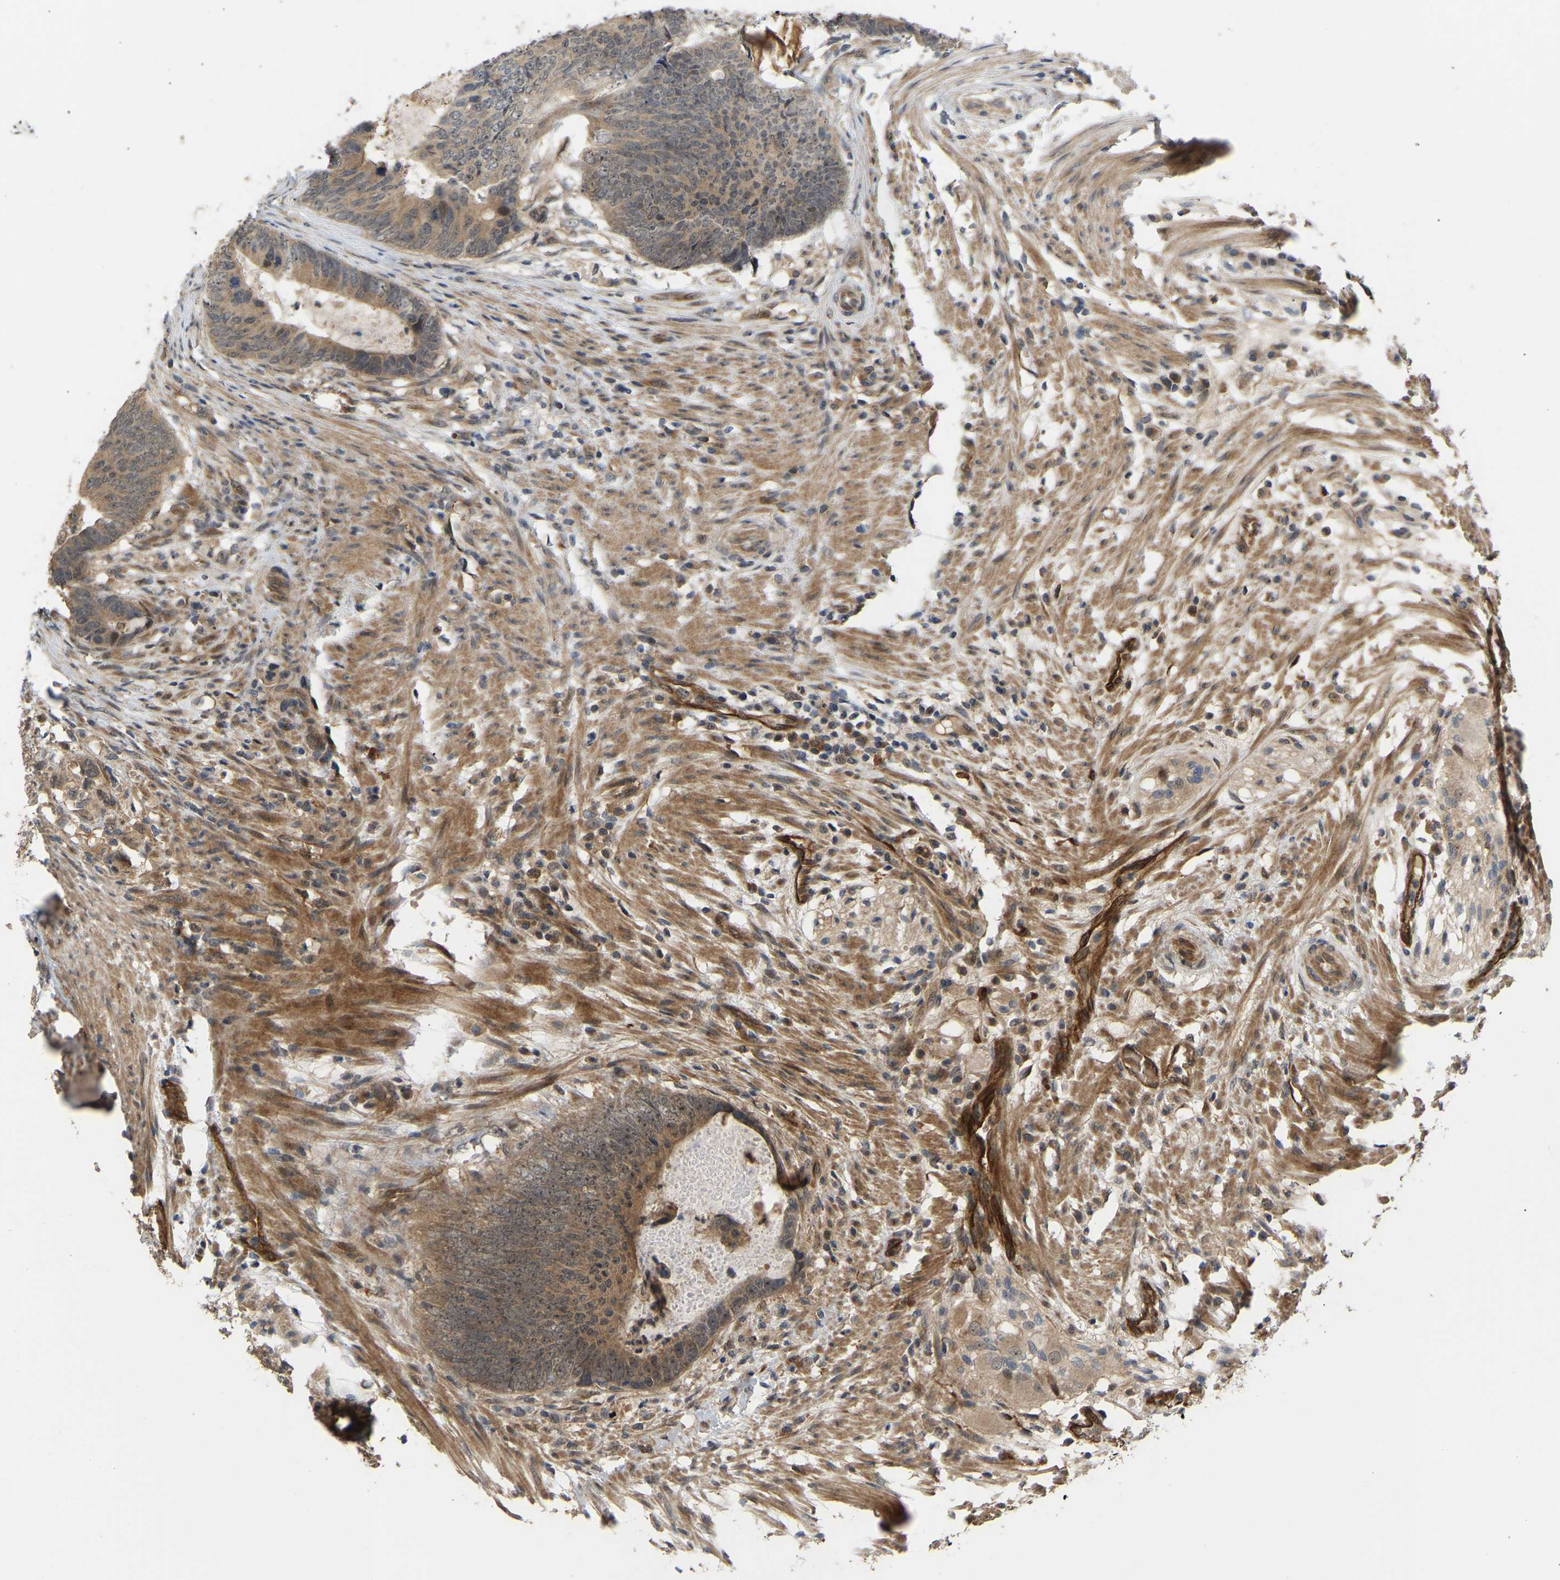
{"staining": {"intensity": "moderate", "quantity": ">75%", "location": "cytoplasmic/membranous,nuclear"}, "tissue": "colorectal cancer", "cell_type": "Tumor cells", "image_type": "cancer", "snomed": [{"axis": "morphology", "description": "Adenocarcinoma, NOS"}, {"axis": "topography", "description": "Colon"}], "caption": "Colorectal cancer (adenocarcinoma) stained with a protein marker shows moderate staining in tumor cells.", "gene": "LIMK2", "patient": {"sex": "male", "age": 56}}